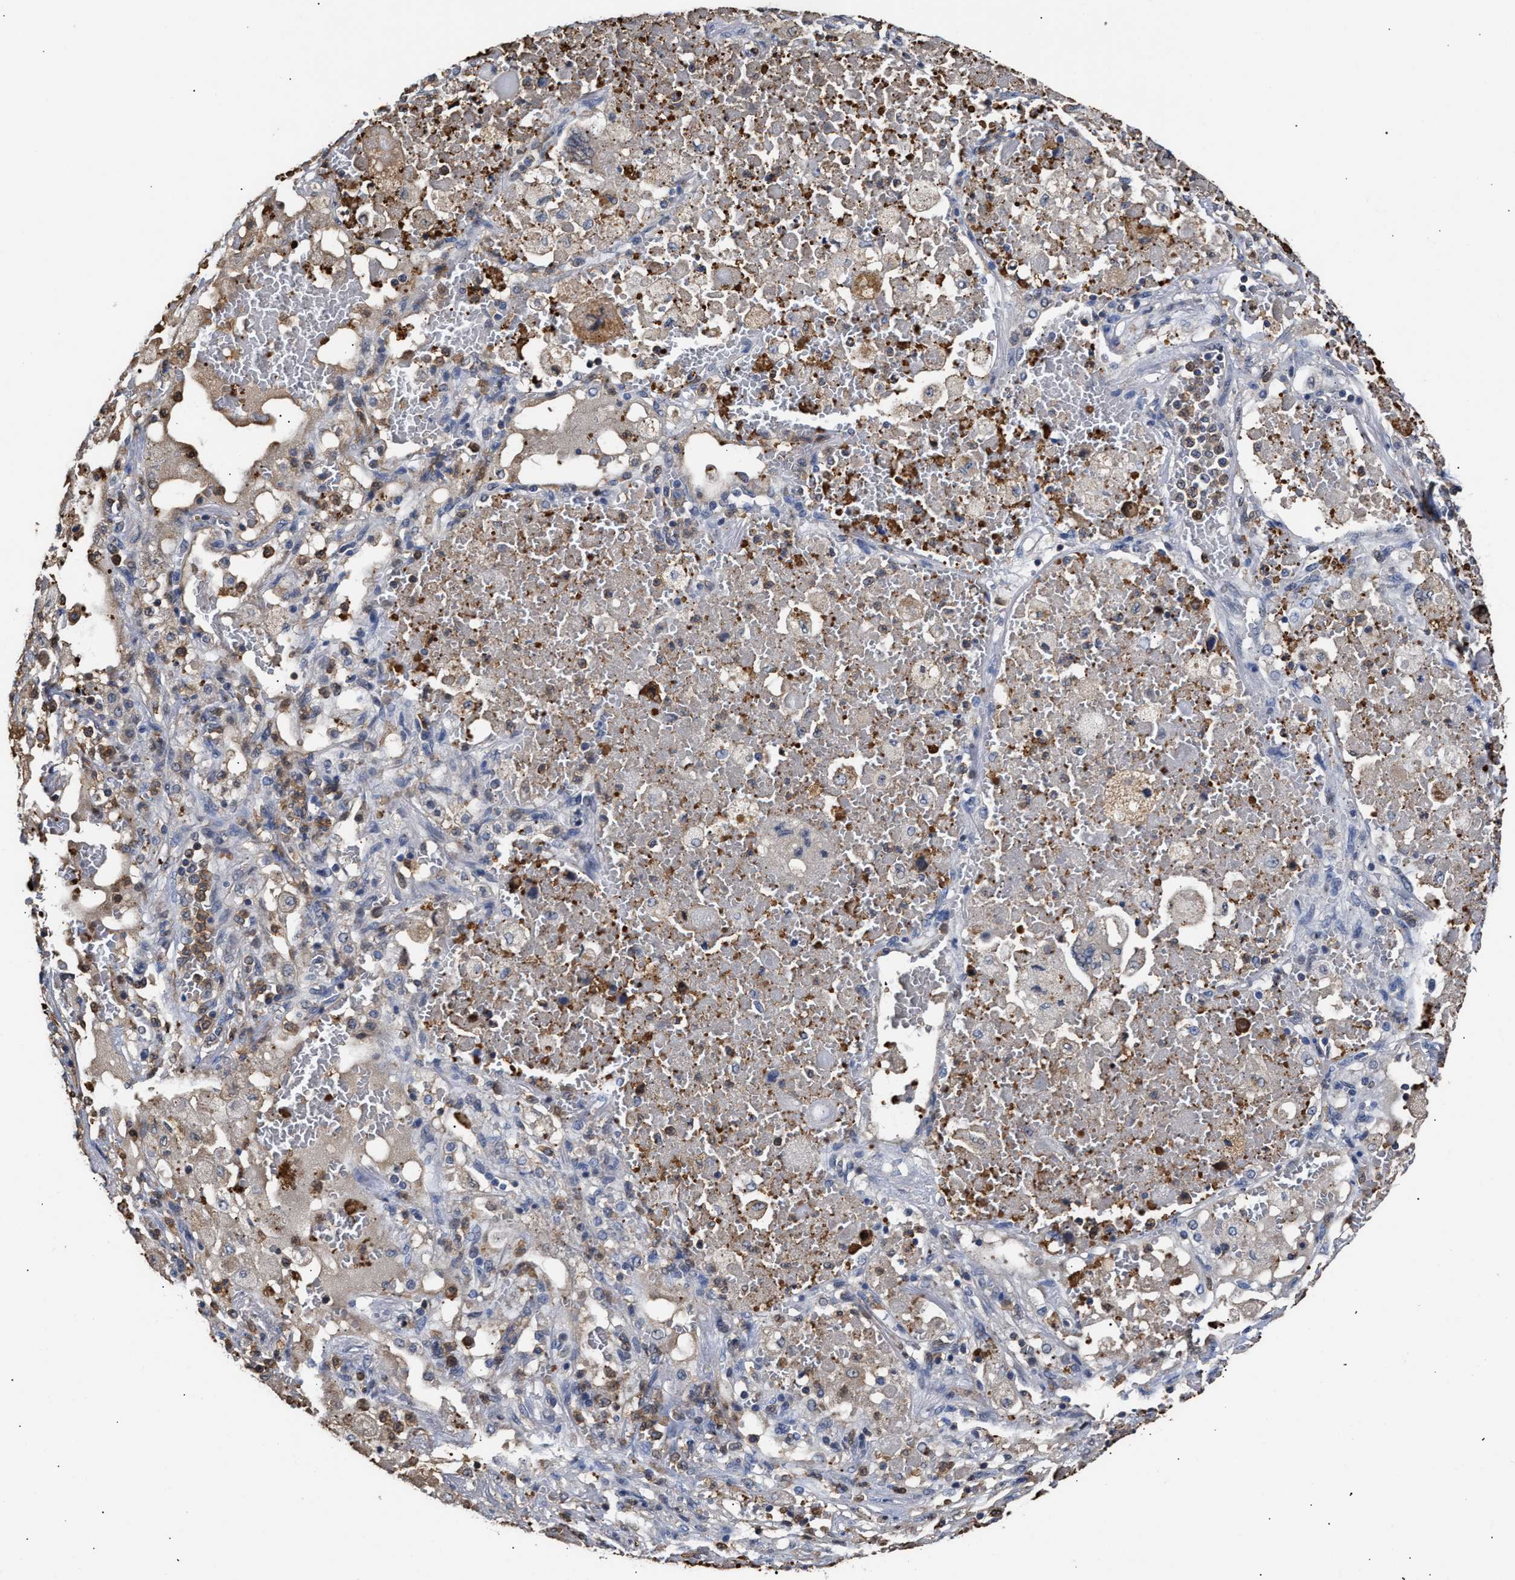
{"staining": {"intensity": "negative", "quantity": "none", "location": "none"}, "tissue": "lung cancer", "cell_type": "Tumor cells", "image_type": "cancer", "snomed": [{"axis": "morphology", "description": "Squamous cell carcinoma, NOS"}, {"axis": "topography", "description": "Lung"}], "caption": "Immunohistochemical staining of lung cancer demonstrates no significant expression in tumor cells. Nuclei are stained in blue.", "gene": "KLHDC1", "patient": {"sex": "male", "age": 61}}